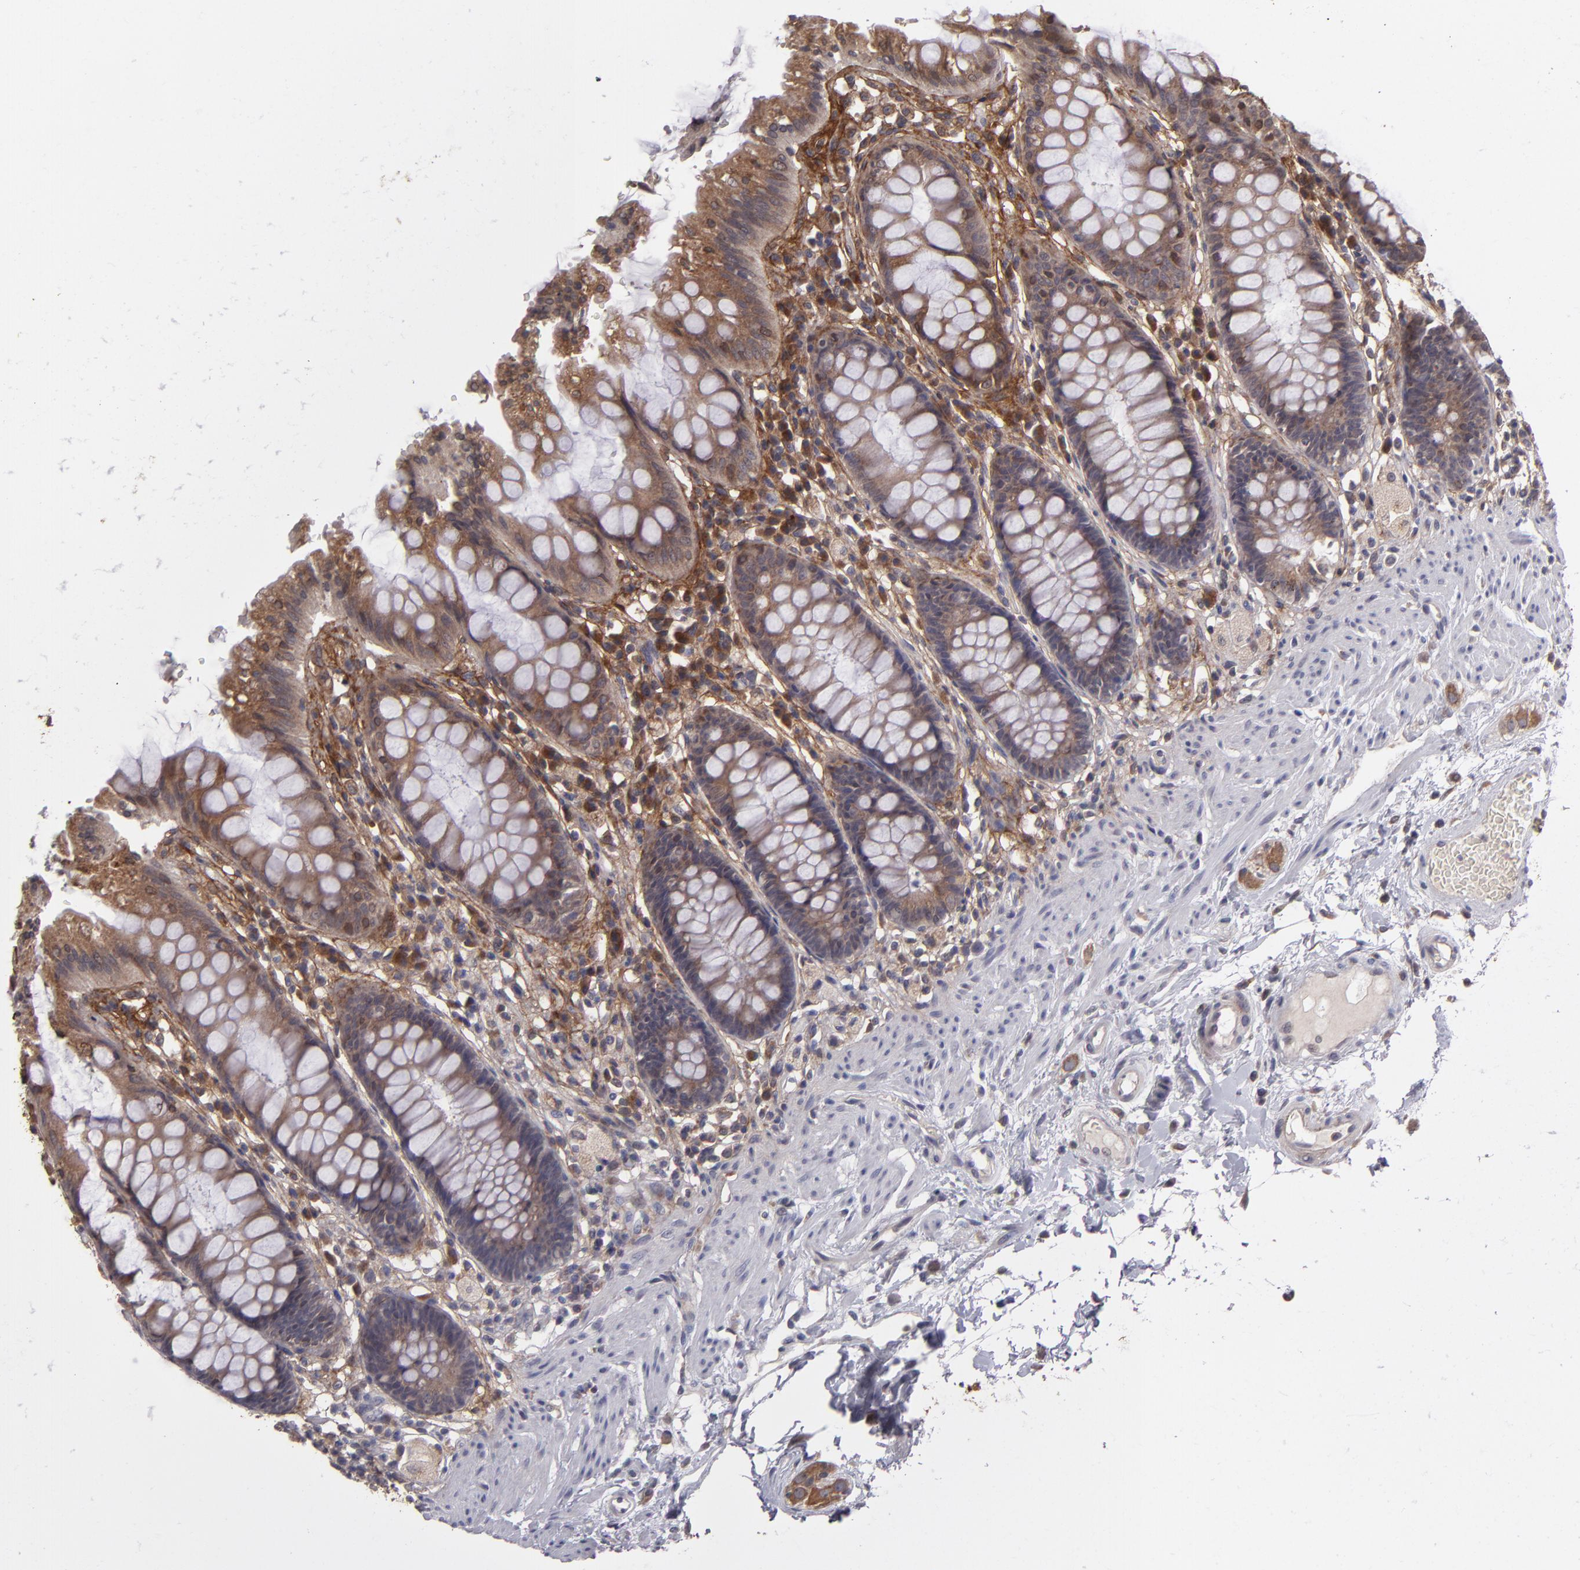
{"staining": {"intensity": "weak", "quantity": ">75%", "location": "cytoplasmic/membranous"}, "tissue": "rectum", "cell_type": "Glandular cells", "image_type": "normal", "snomed": [{"axis": "morphology", "description": "Normal tissue, NOS"}, {"axis": "topography", "description": "Rectum"}], "caption": "Rectum stained with DAB (3,3'-diaminobenzidine) immunohistochemistry demonstrates low levels of weak cytoplasmic/membranous expression in about >75% of glandular cells.", "gene": "IL12A", "patient": {"sex": "female", "age": 46}}